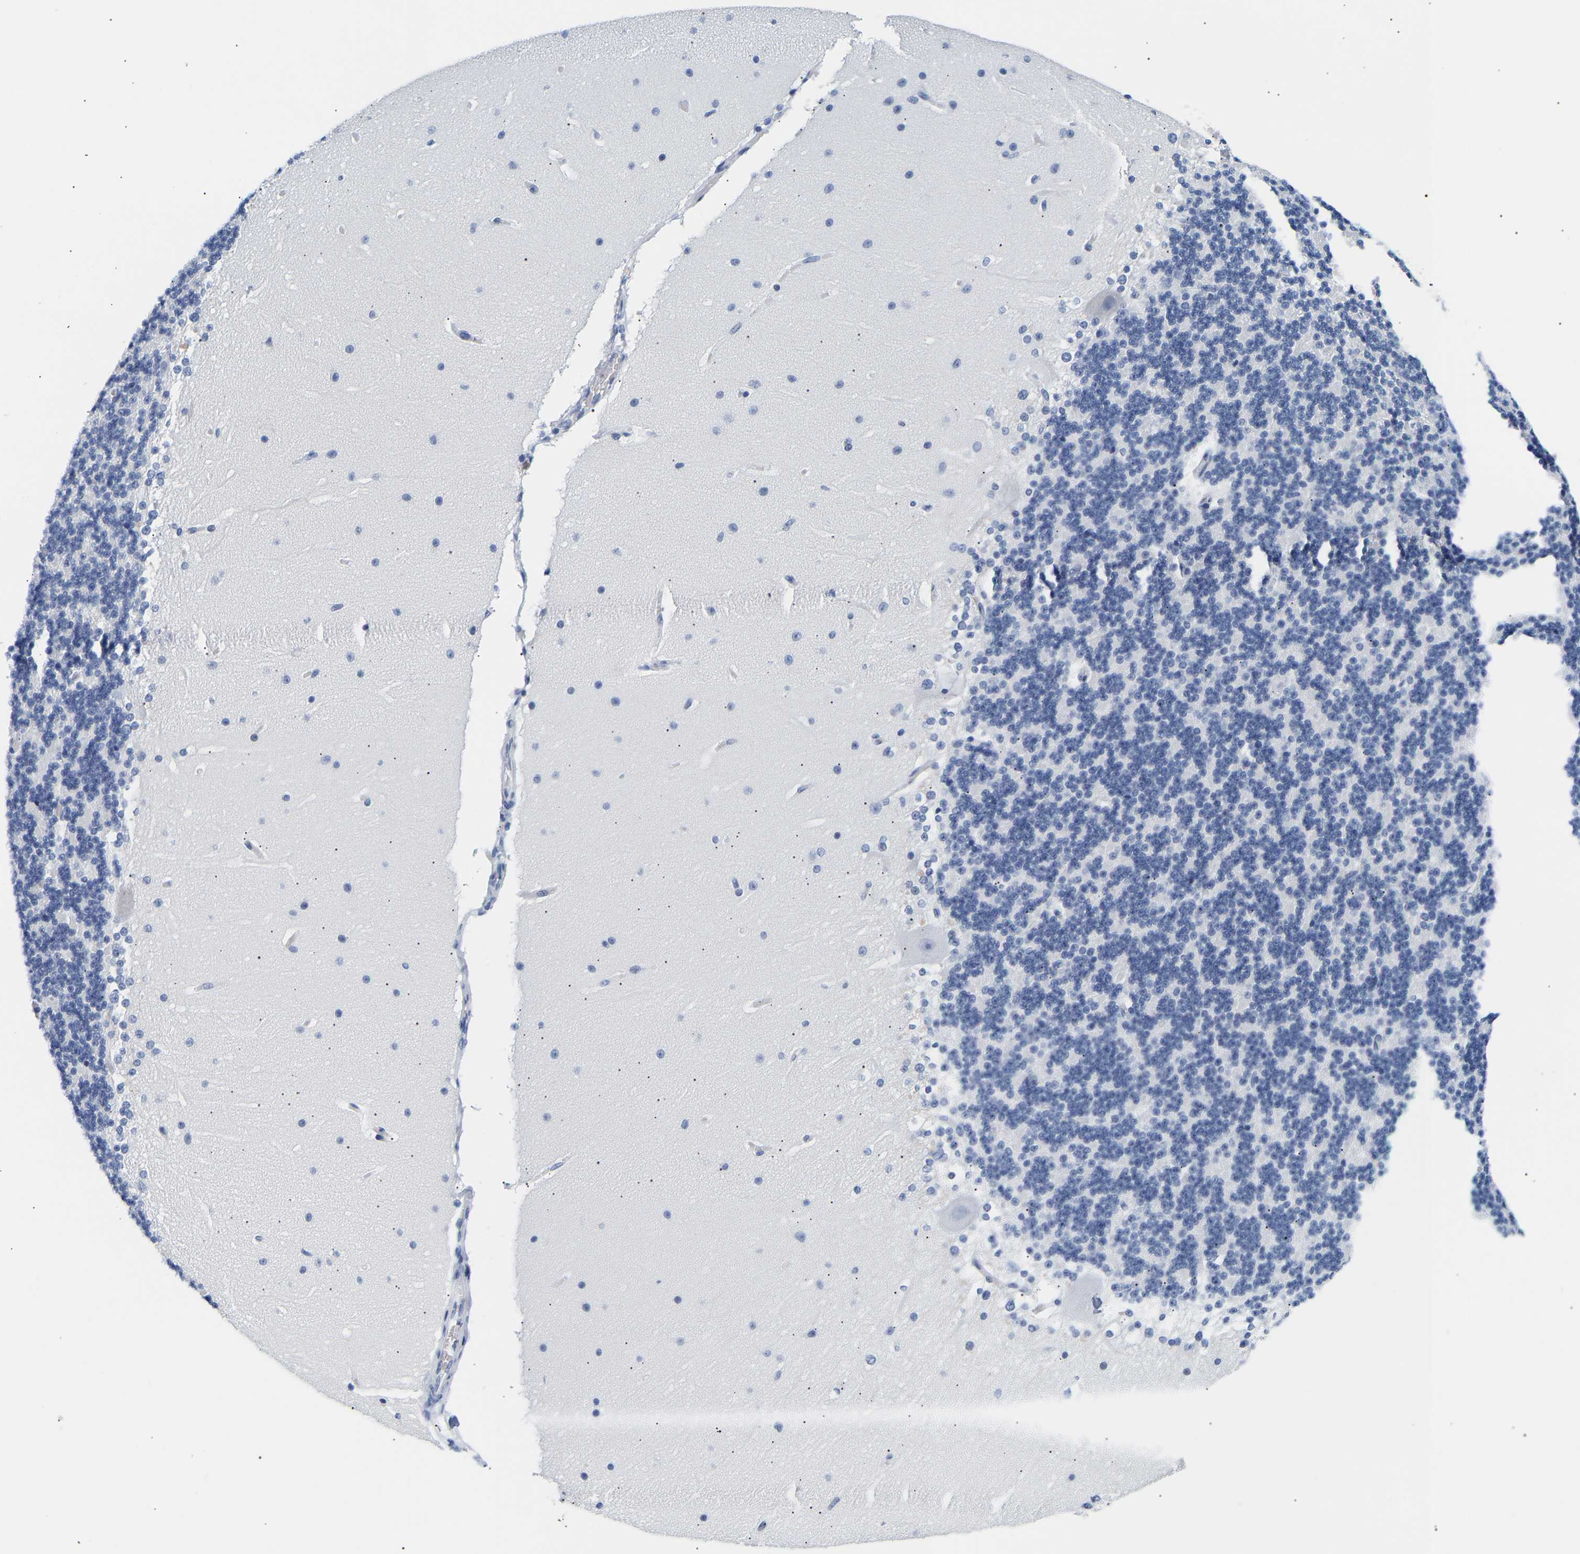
{"staining": {"intensity": "negative", "quantity": "none", "location": "none"}, "tissue": "cerebellum", "cell_type": "Cells in granular layer", "image_type": "normal", "snomed": [{"axis": "morphology", "description": "Normal tissue, NOS"}, {"axis": "topography", "description": "Cerebellum"}], "caption": "This micrograph is of unremarkable cerebellum stained with immunohistochemistry (IHC) to label a protein in brown with the nuclei are counter-stained blue. There is no expression in cells in granular layer. (Brightfield microscopy of DAB (3,3'-diaminobenzidine) immunohistochemistry (IHC) at high magnification).", "gene": "SPINK2", "patient": {"sex": "female", "age": 19}}